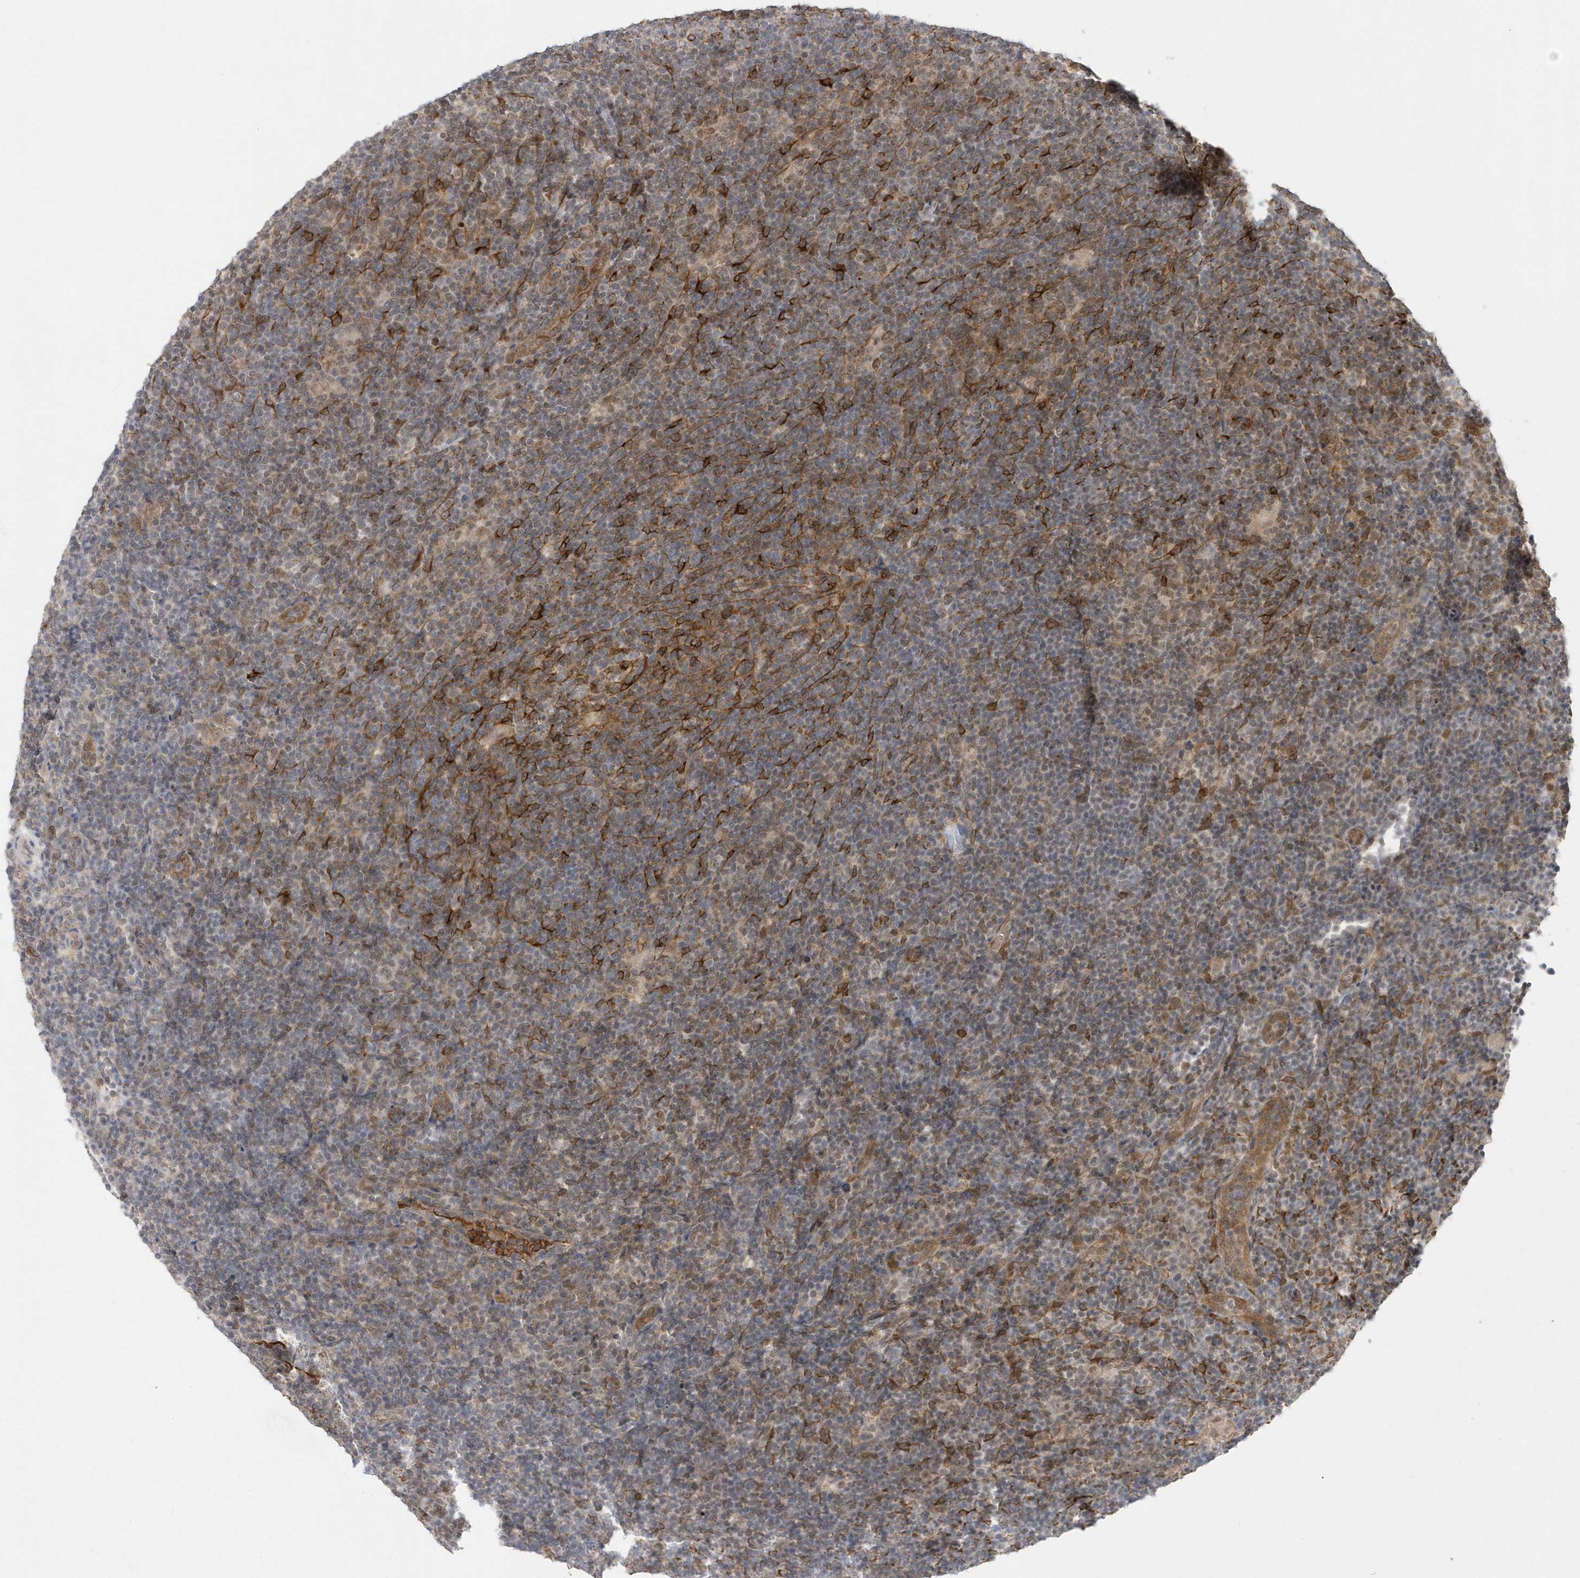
{"staining": {"intensity": "weak", "quantity": ">75%", "location": "nuclear"}, "tissue": "lymphoma", "cell_type": "Tumor cells", "image_type": "cancer", "snomed": [{"axis": "morphology", "description": "Hodgkin's disease, NOS"}, {"axis": "topography", "description": "Lymph node"}], "caption": "Immunohistochemistry (IHC) micrograph of lymphoma stained for a protein (brown), which displays low levels of weak nuclear expression in approximately >75% of tumor cells.", "gene": "TMEM132B", "patient": {"sex": "female", "age": 57}}